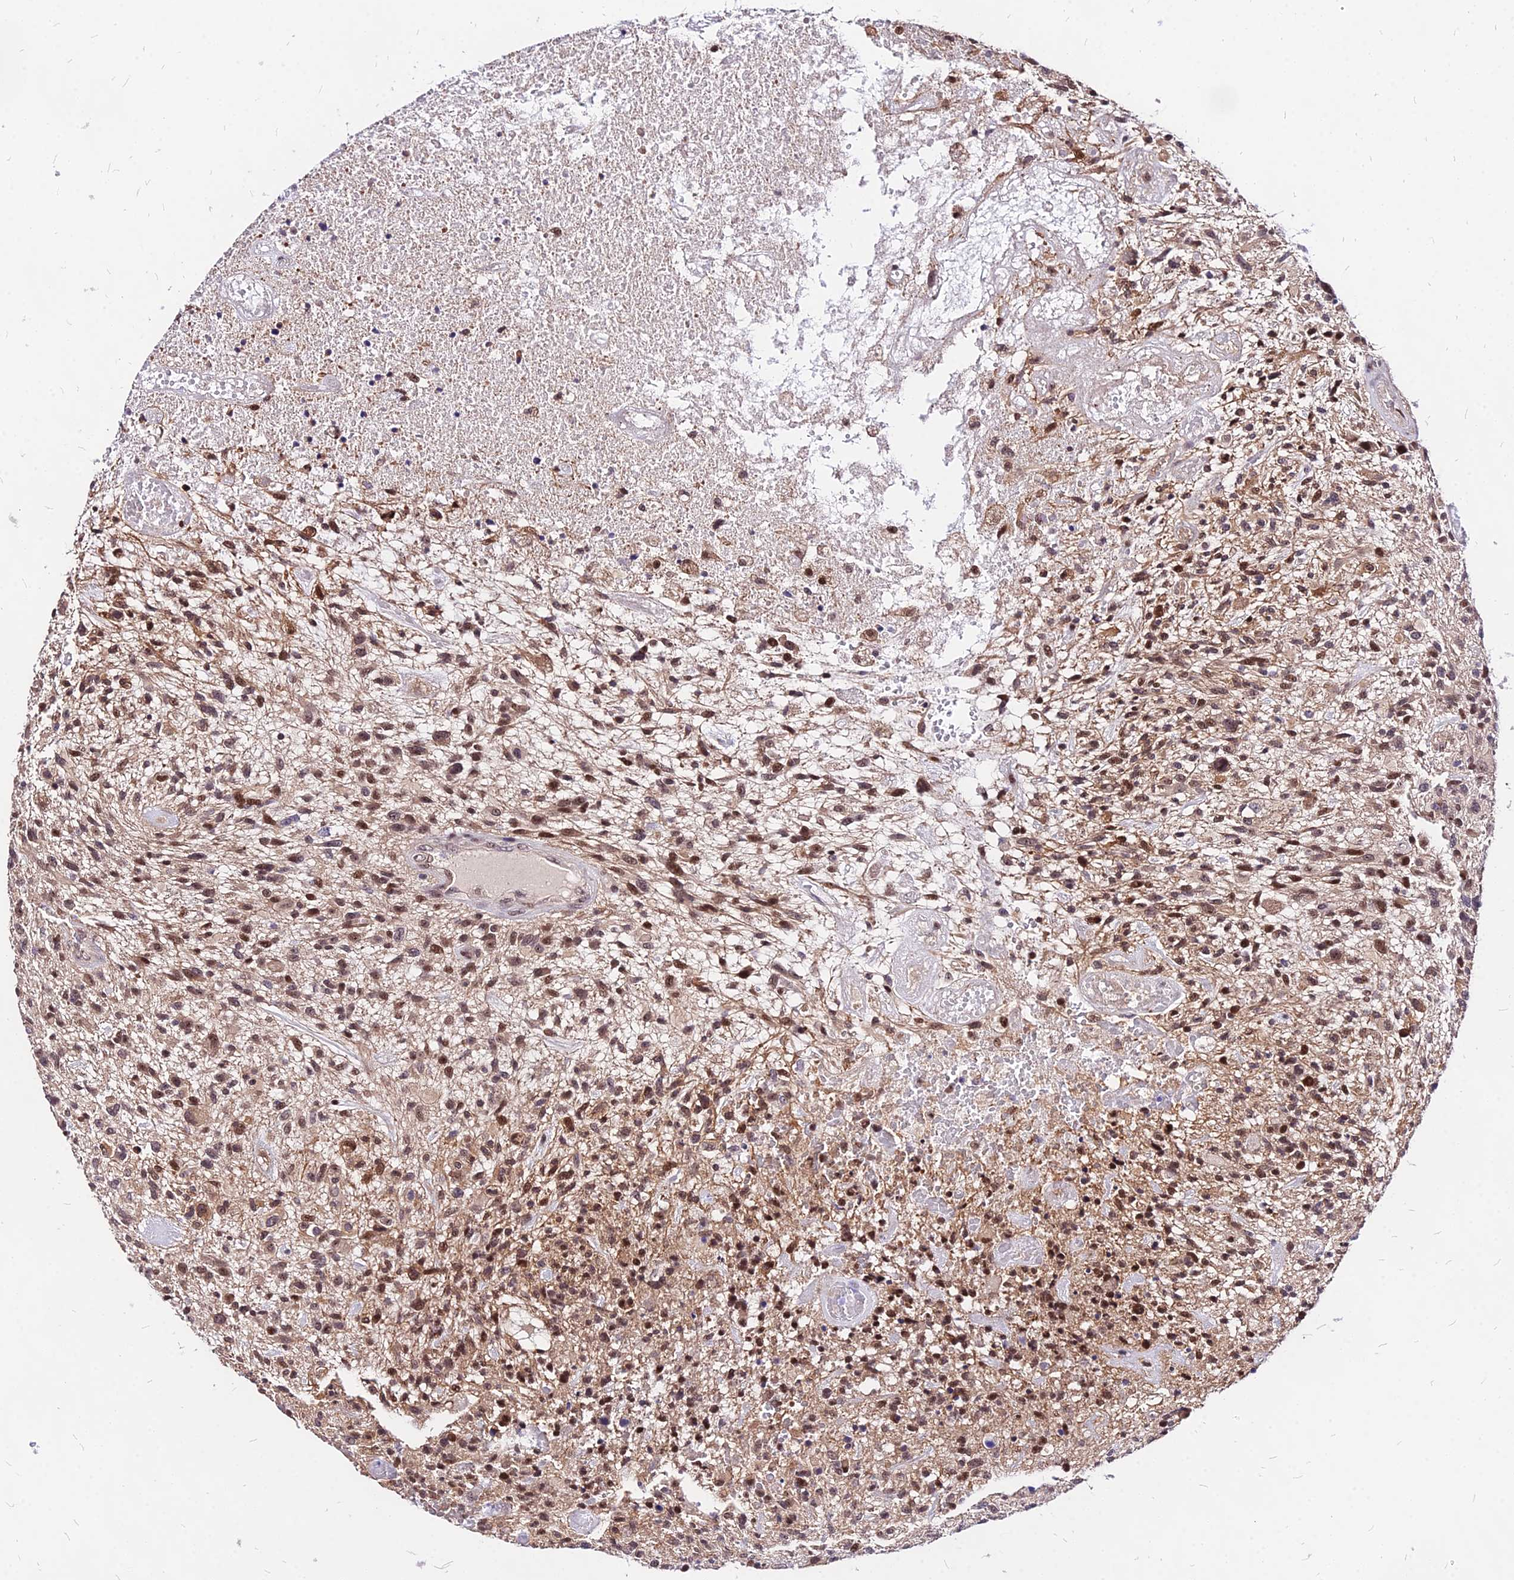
{"staining": {"intensity": "moderate", "quantity": ">75%", "location": "nuclear"}, "tissue": "glioma", "cell_type": "Tumor cells", "image_type": "cancer", "snomed": [{"axis": "morphology", "description": "Glioma, malignant, High grade"}, {"axis": "topography", "description": "Brain"}], "caption": "Brown immunohistochemical staining in glioma demonstrates moderate nuclear staining in about >75% of tumor cells.", "gene": "DDX55", "patient": {"sex": "male", "age": 47}}